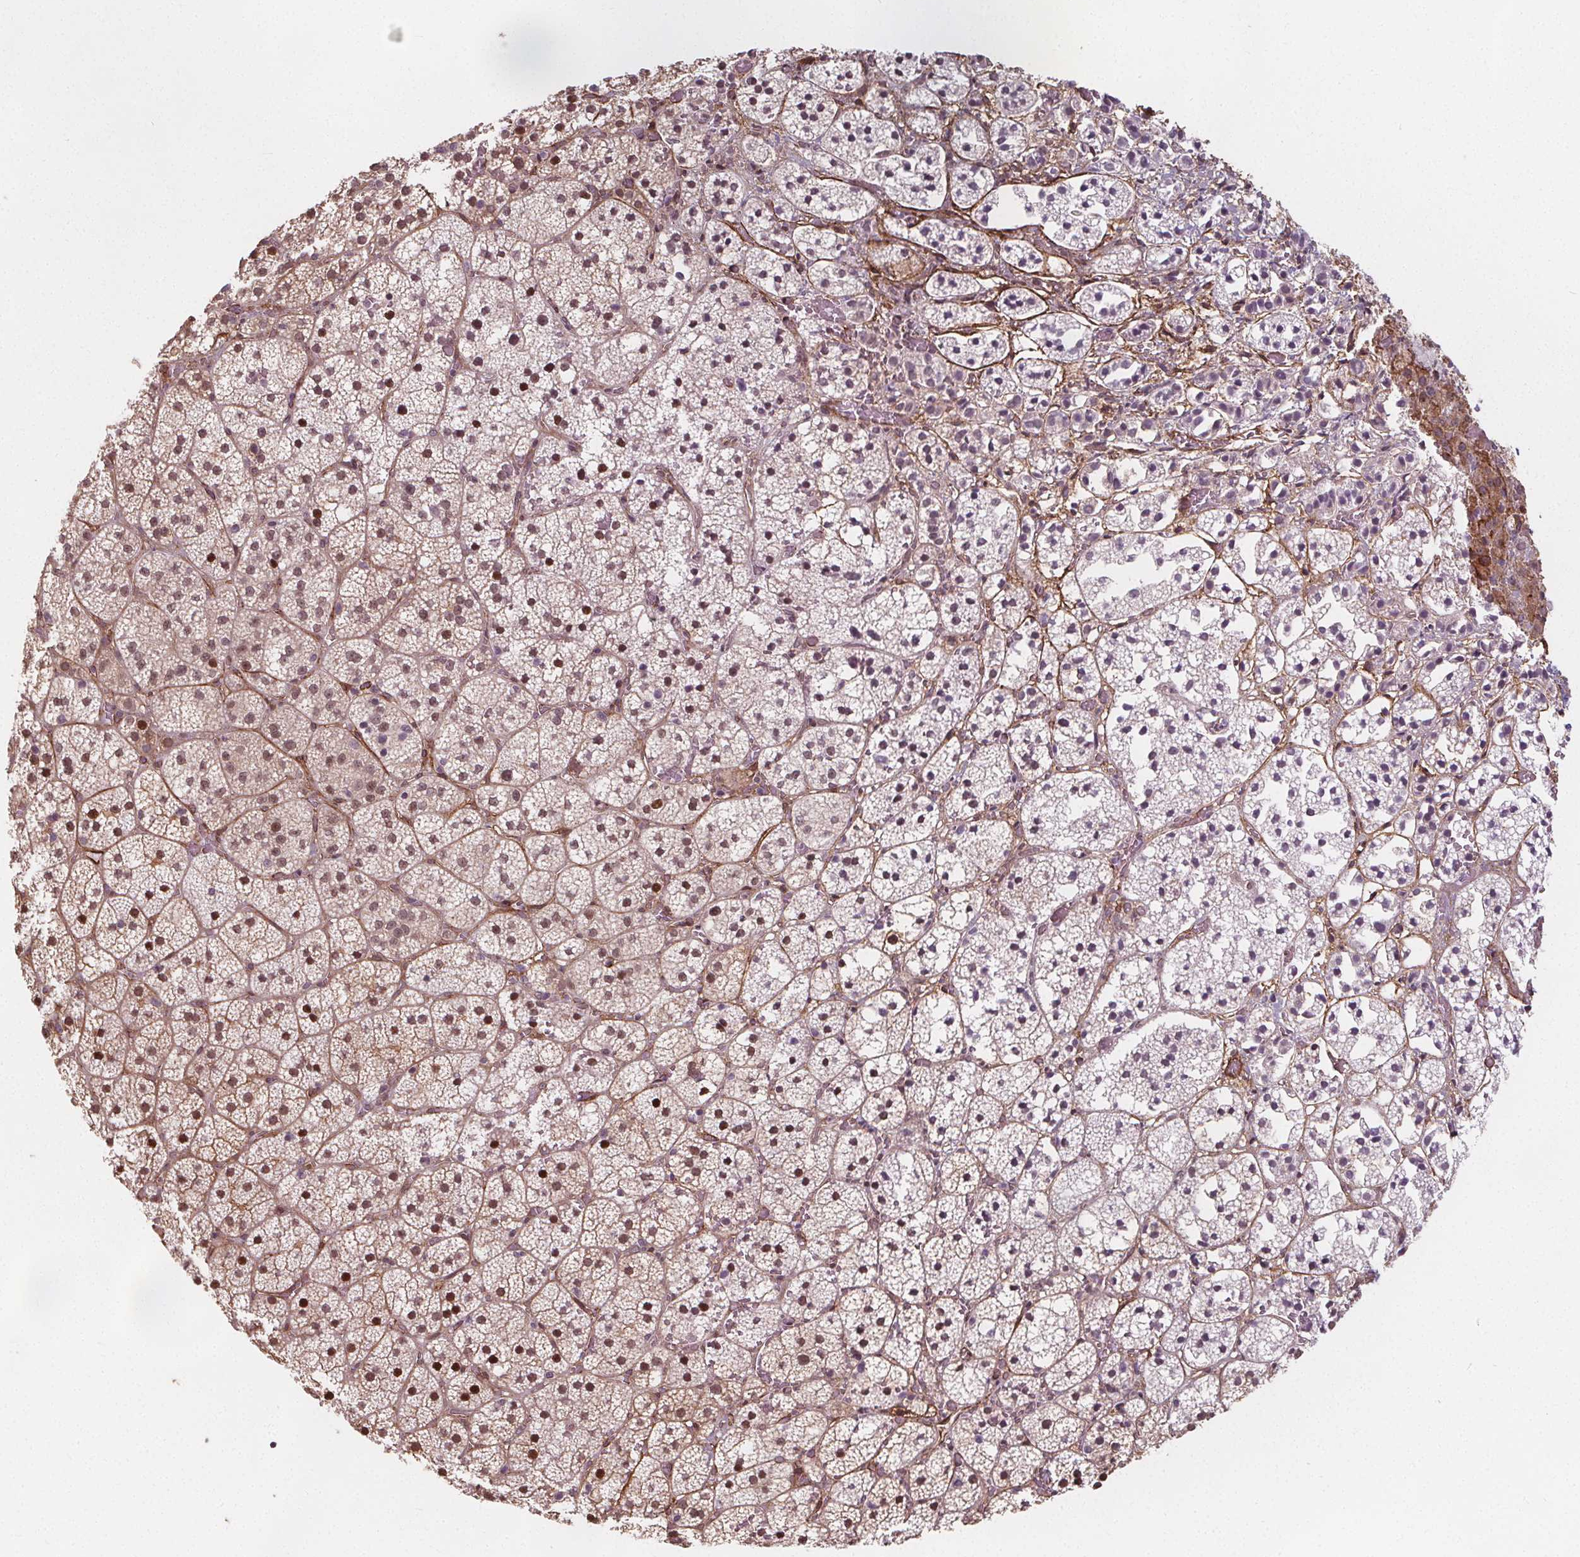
{"staining": {"intensity": "moderate", "quantity": "25%-75%", "location": "cytoplasmic/membranous,nuclear"}, "tissue": "adrenal gland", "cell_type": "Glandular cells", "image_type": "normal", "snomed": [{"axis": "morphology", "description": "Normal tissue, NOS"}, {"axis": "topography", "description": "Adrenal gland"}], "caption": "The image shows a brown stain indicating the presence of a protein in the cytoplasmic/membranous,nuclear of glandular cells in adrenal gland.", "gene": "HAS1", "patient": {"sex": "male", "age": 53}}